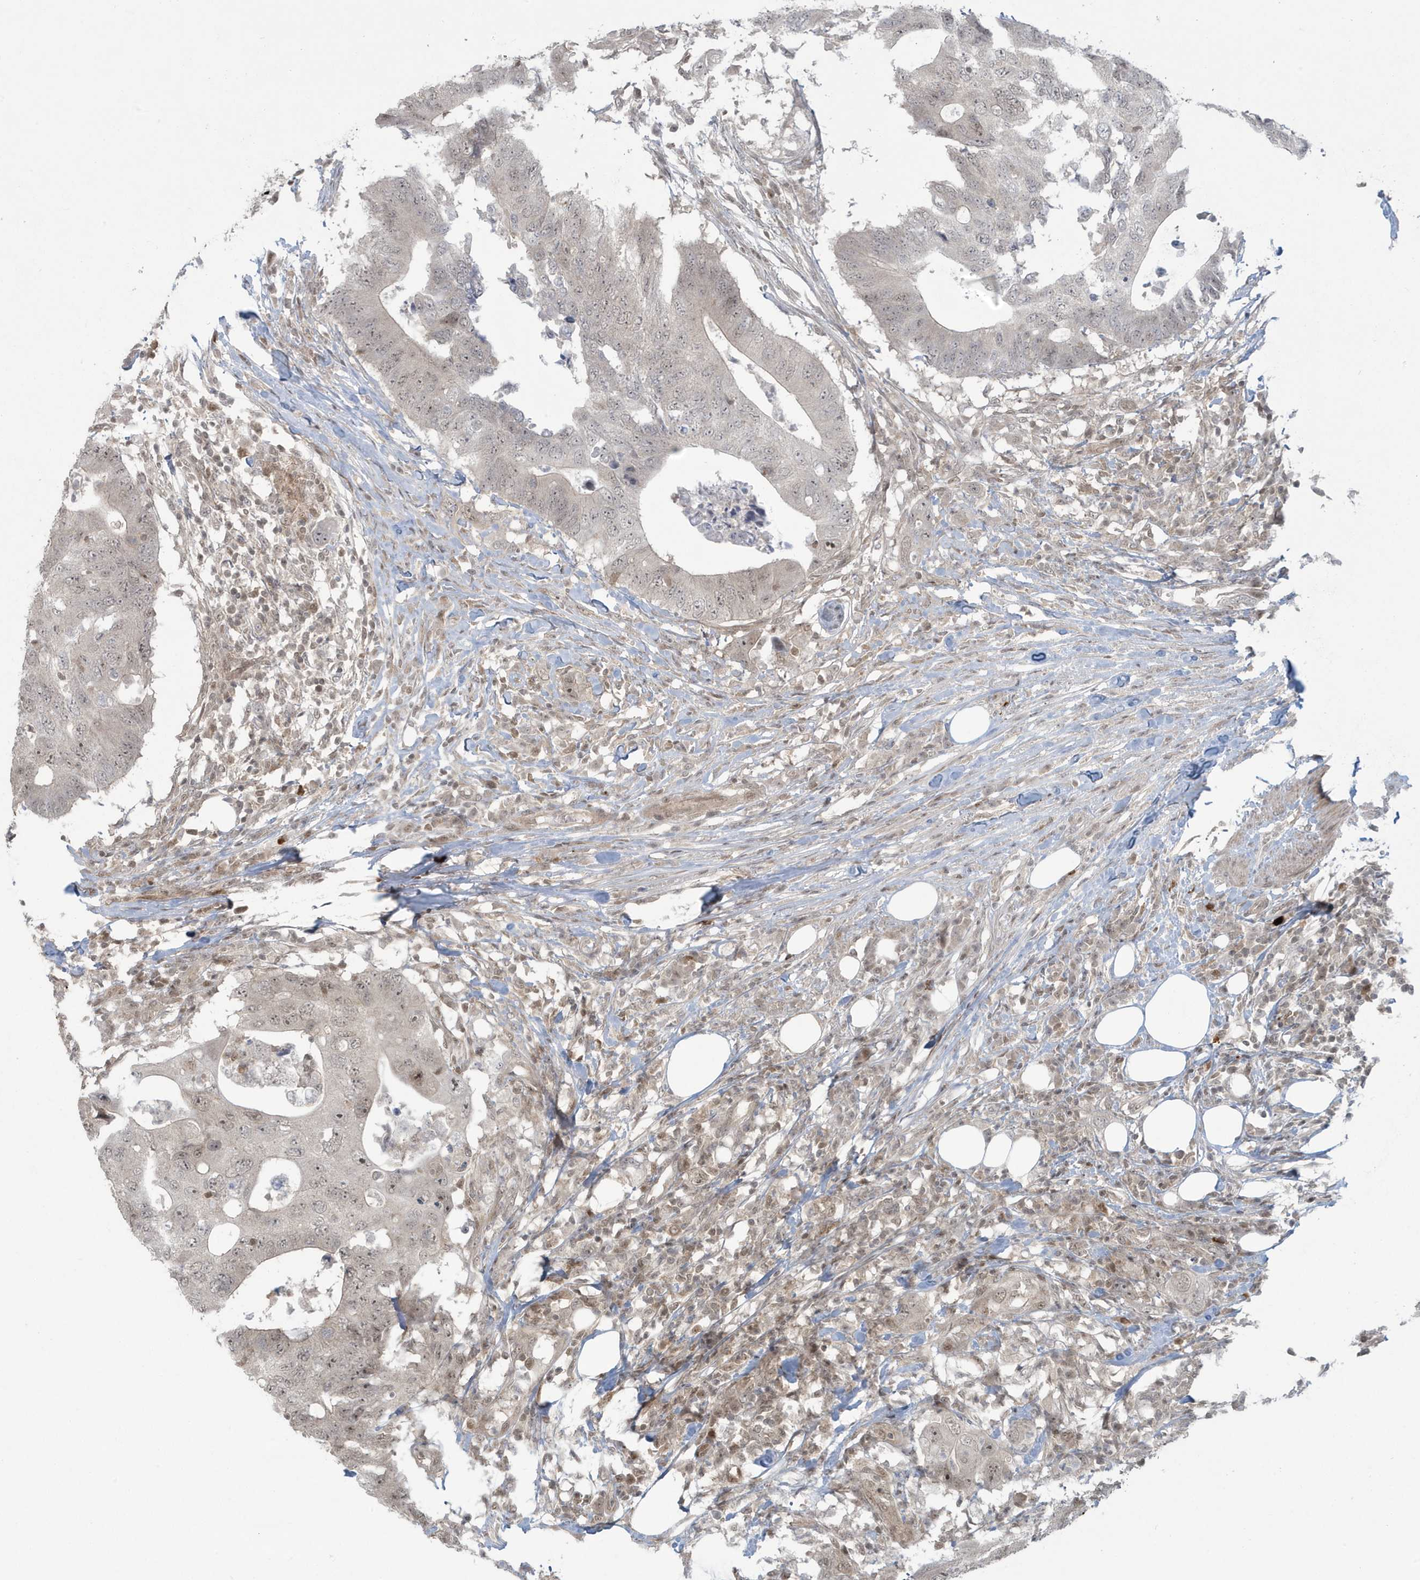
{"staining": {"intensity": "weak", "quantity": "25%-75%", "location": "nuclear"}, "tissue": "colorectal cancer", "cell_type": "Tumor cells", "image_type": "cancer", "snomed": [{"axis": "morphology", "description": "Adenocarcinoma, NOS"}, {"axis": "topography", "description": "Colon"}], "caption": "Colorectal cancer (adenocarcinoma) stained for a protein (brown) shows weak nuclear positive staining in approximately 25%-75% of tumor cells.", "gene": "C1orf52", "patient": {"sex": "male", "age": 71}}